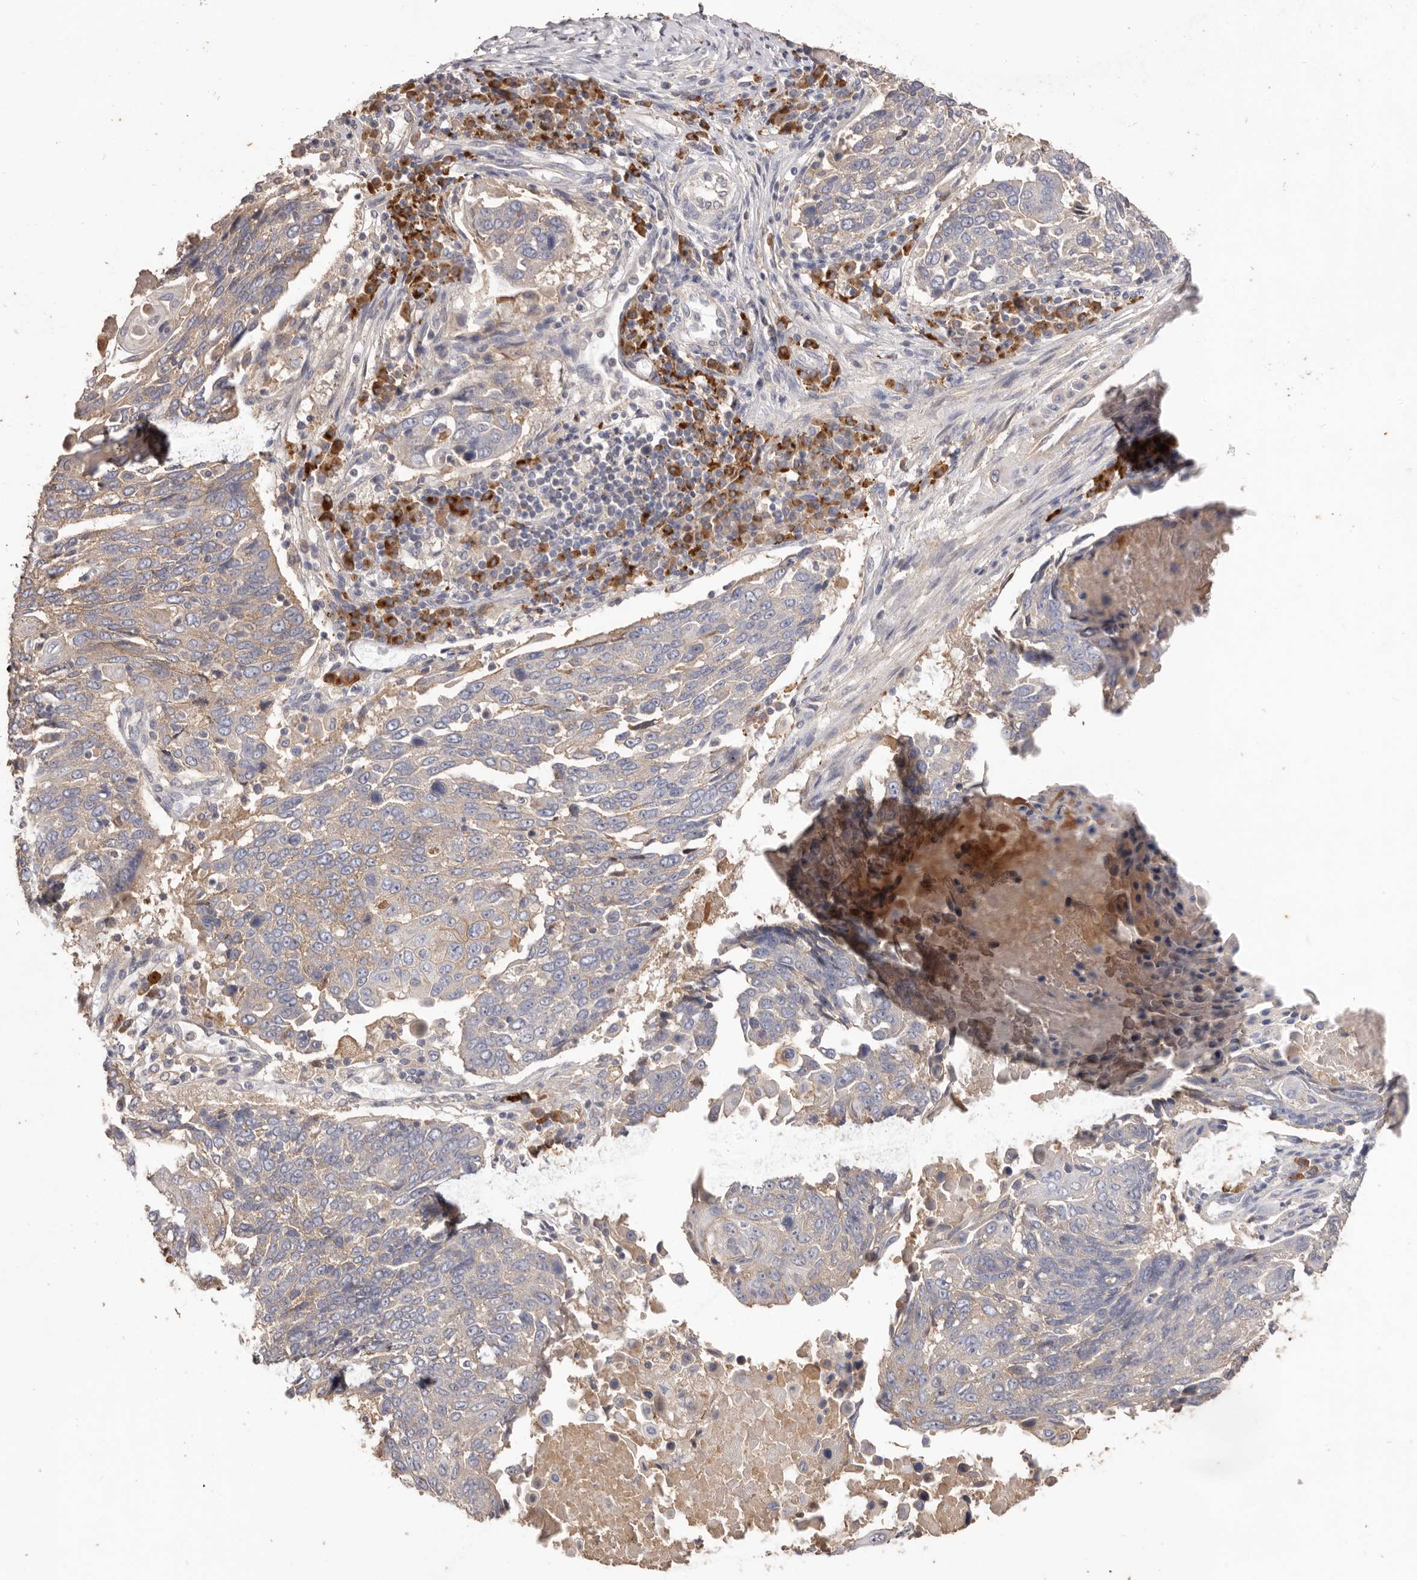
{"staining": {"intensity": "weak", "quantity": "<25%", "location": "cytoplasmic/membranous"}, "tissue": "lung cancer", "cell_type": "Tumor cells", "image_type": "cancer", "snomed": [{"axis": "morphology", "description": "Squamous cell carcinoma, NOS"}, {"axis": "topography", "description": "Lung"}], "caption": "The immunohistochemistry micrograph has no significant expression in tumor cells of lung cancer (squamous cell carcinoma) tissue. (IHC, brightfield microscopy, high magnification).", "gene": "HCAR2", "patient": {"sex": "male", "age": 66}}